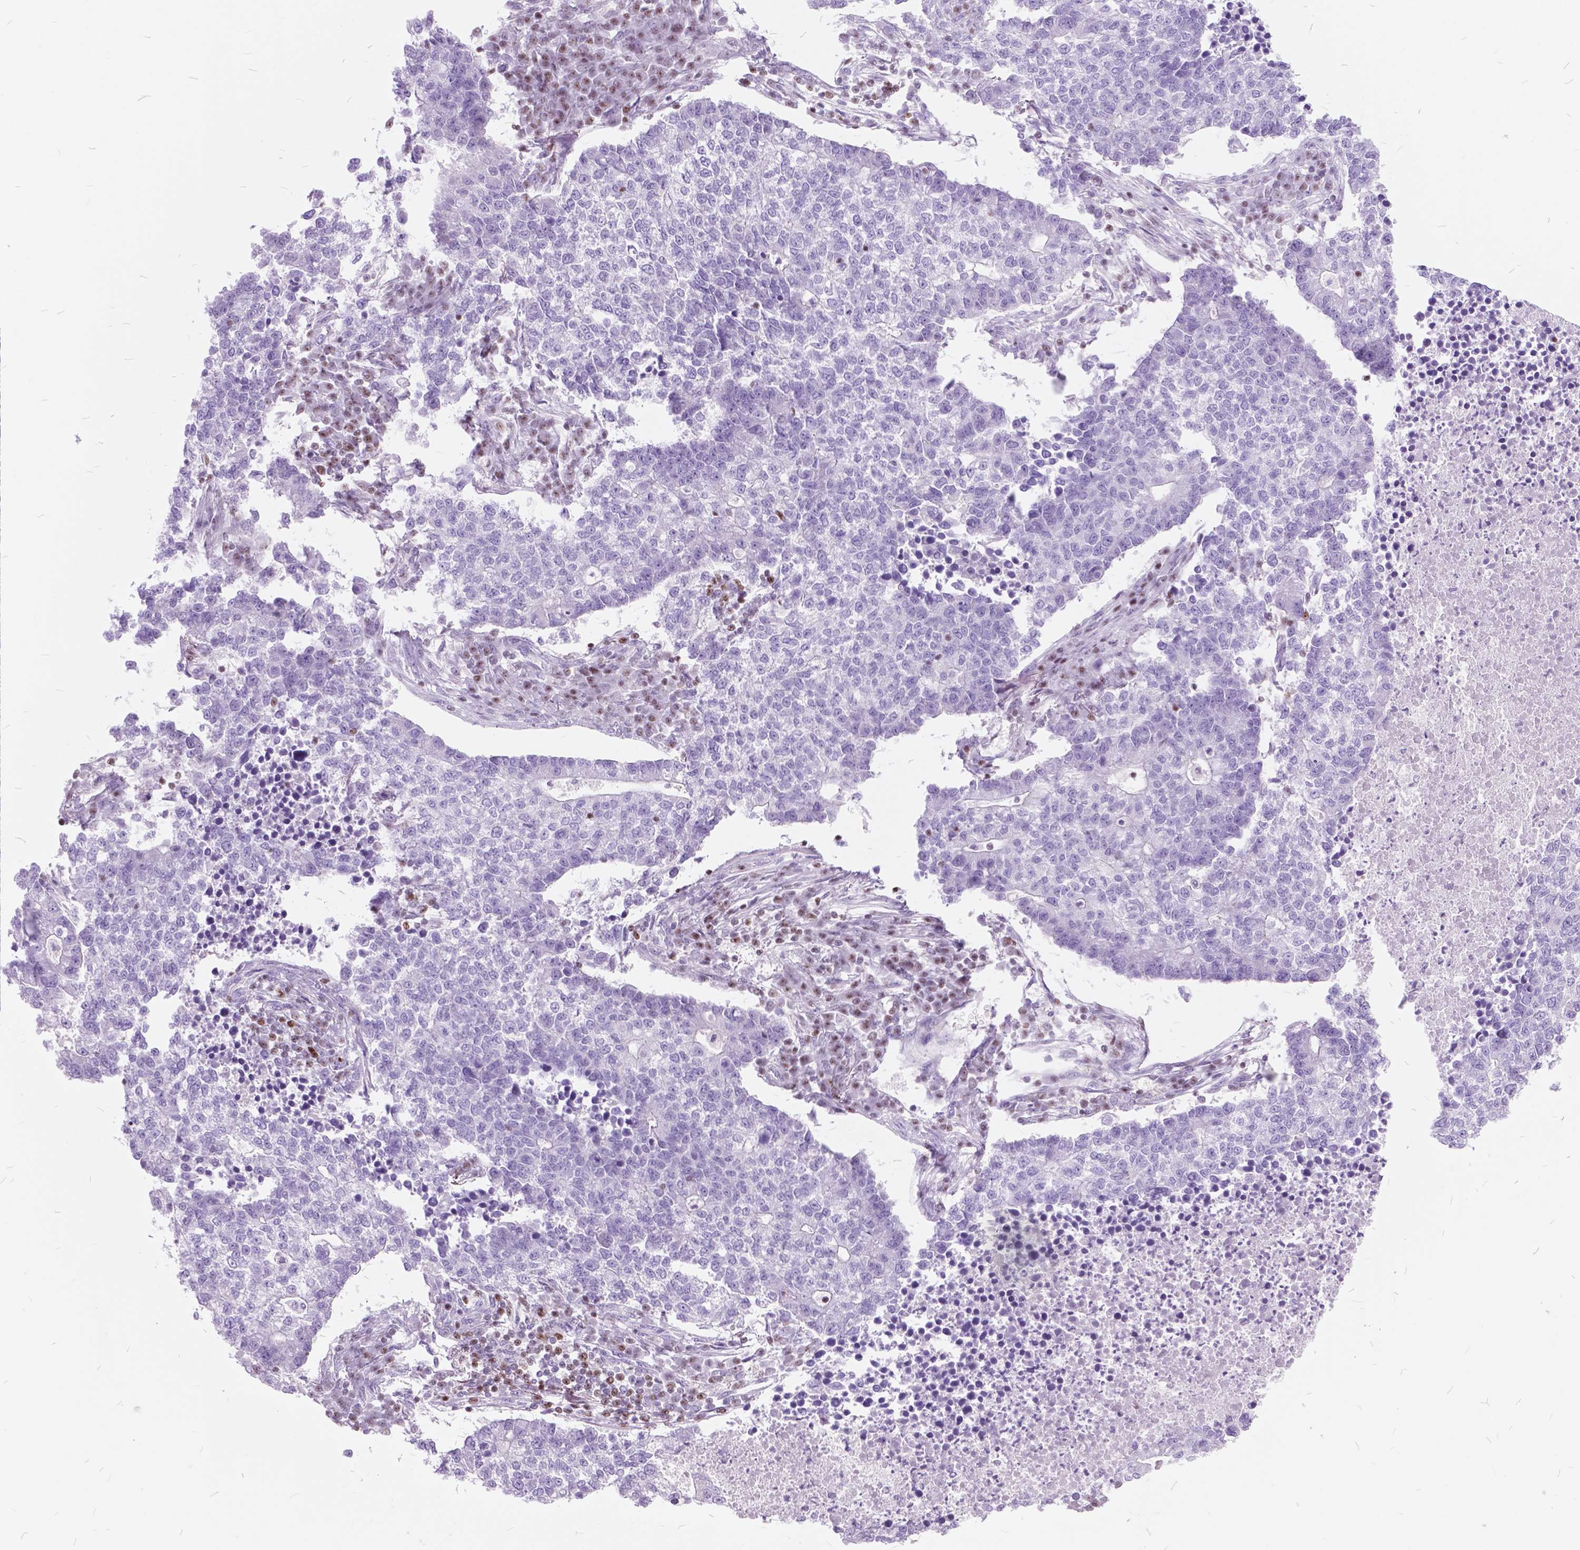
{"staining": {"intensity": "negative", "quantity": "none", "location": "none"}, "tissue": "lung cancer", "cell_type": "Tumor cells", "image_type": "cancer", "snomed": [{"axis": "morphology", "description": "Adenocarcinoma, NOS"}, {"axis": "topography", "description": "Lung"}], "caption": "Lung cancer was stained to show a protein in brown. There is no significant expression in tumor cells.", "gene": "SP140", "patient": {"sex": "male", "age": 57}}